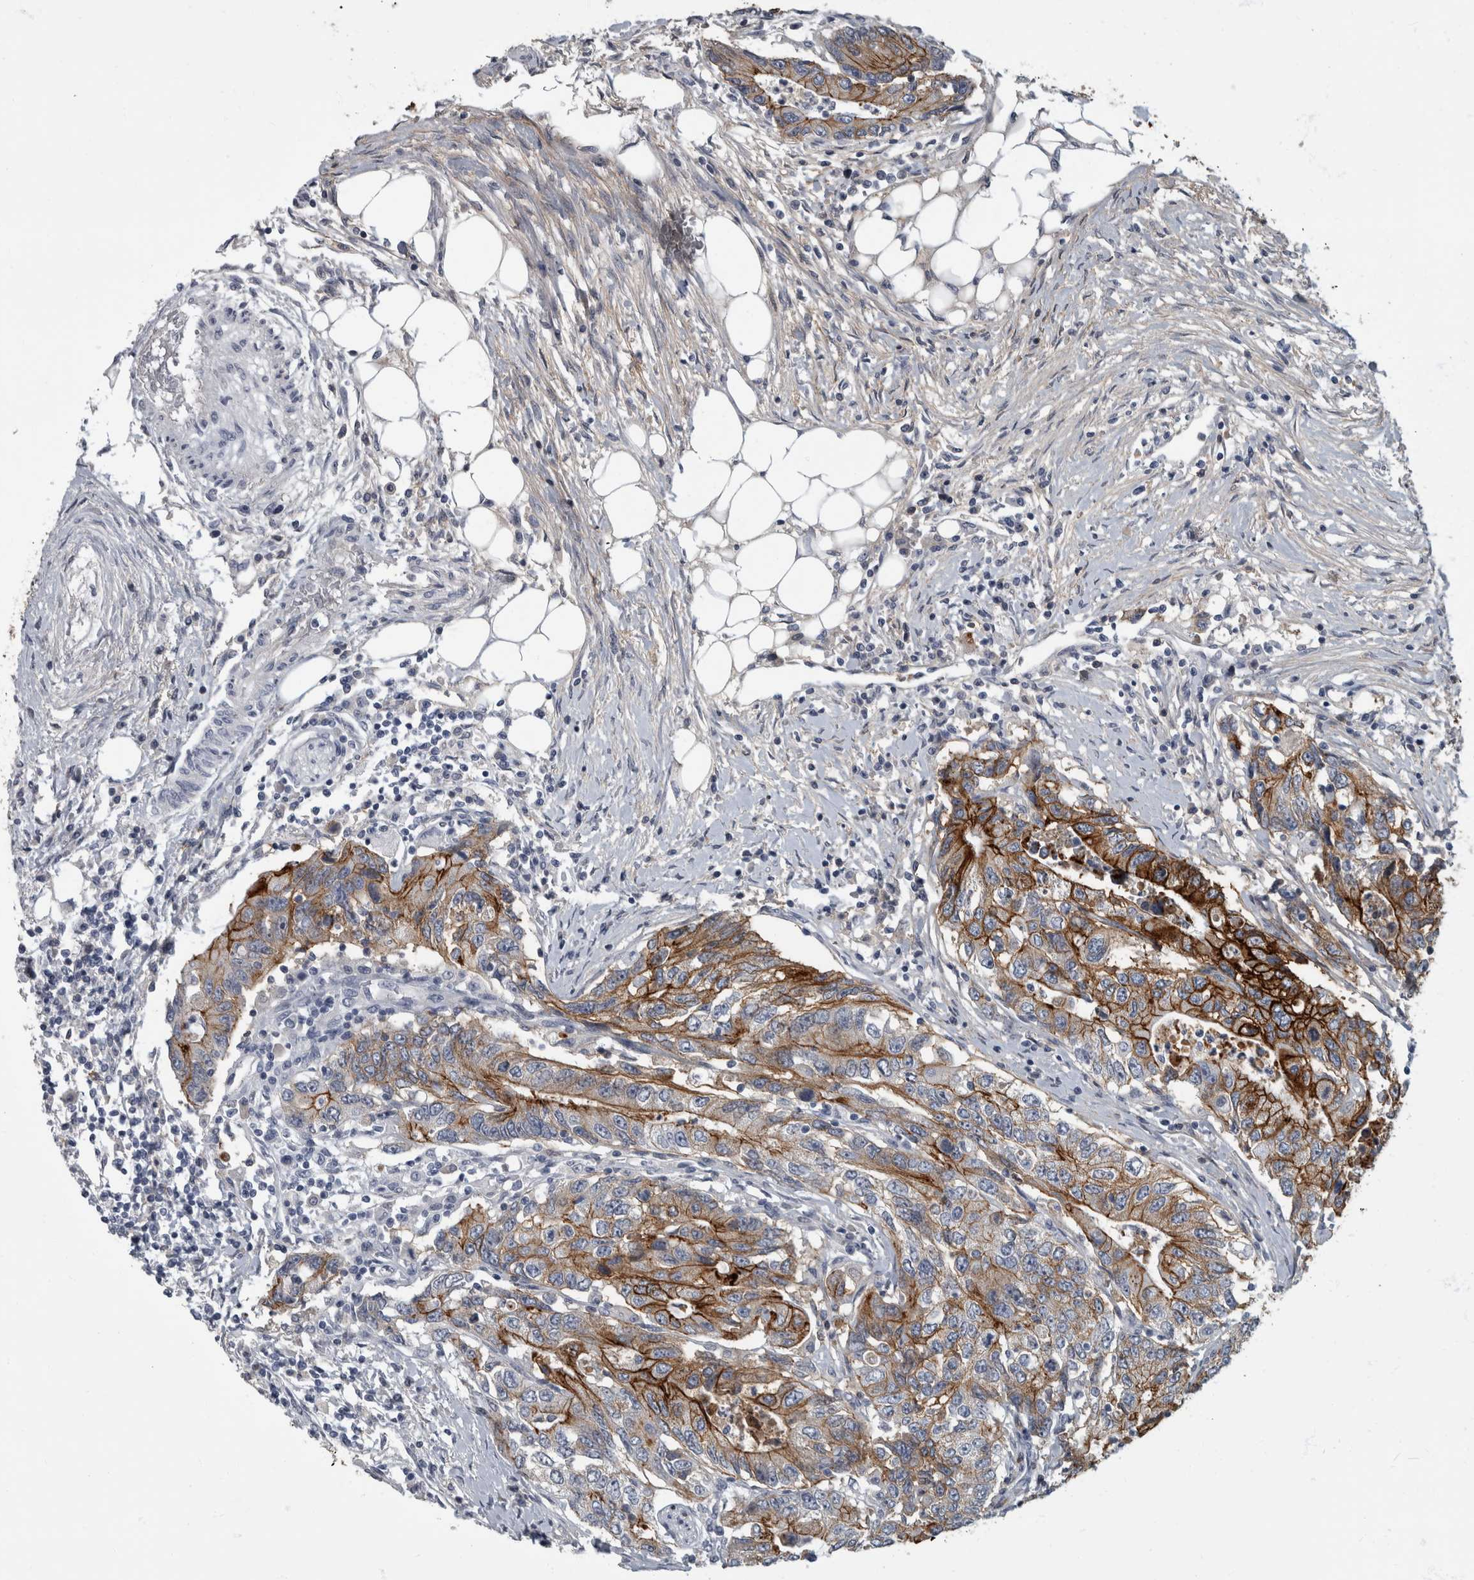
{"staining": {"intensity": "strong", "quantity": ">75%", "location": "cytoplasmic/membranous"}, "tissue": "colorectal cancer", "cell_type": "Tumor cells", "image_type": "cancer", "snomed": [{"axis": "morphology", "description": "Adenocarcinoma, NOS"}, {"axis": "topography", "description": "Colon"}], "caption": "Adenocarcinoma (colorectal) stained with immunohistochemistry displays strong cytoplasmic/membranous staining in about >75% of tumor cells.", "gene": "DSG2", "patient": {"sex": "female", "age": 77}}